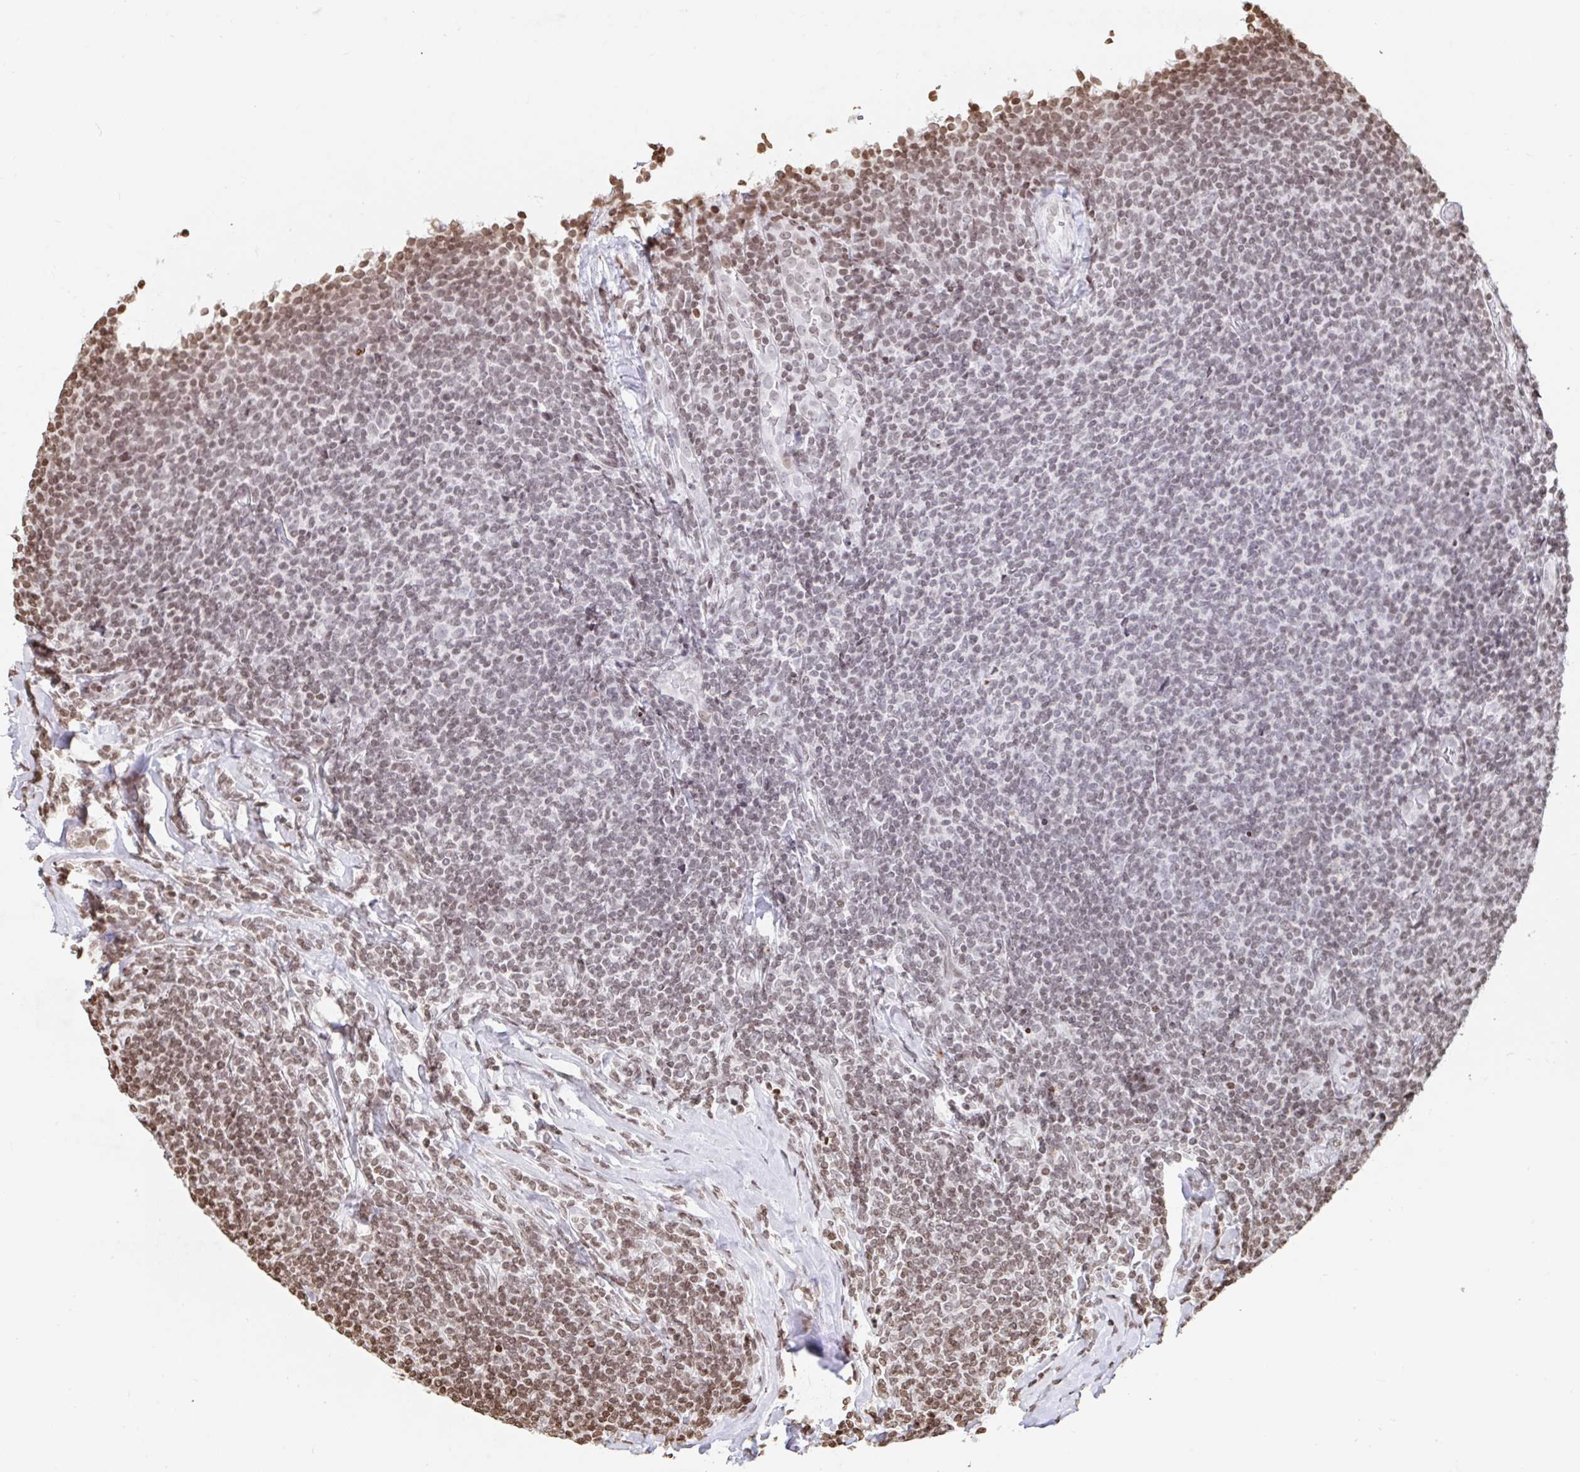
{"staining": {"intensity": "moderate", "quantity": "<25%", "location": "nuclear"}, "tissue": "lymphoma", "cell_type": "Tumor cells", "image_type": "cancer", "snomed": [{"axis": "morphology", "description": "Malignant lymphoma, non-Hodgkin's type, Low grade"}, {"axis": "topography", "description": "Lymph node"}], "caption": "Protein staining reveals moderate nuclear staining in approximately <25% of tumor cells in low-grade malignant lymphoma, non-Hodgkin's type.", "gene": "H2BC5", "patient": {"sex": "male", "age": 52}}